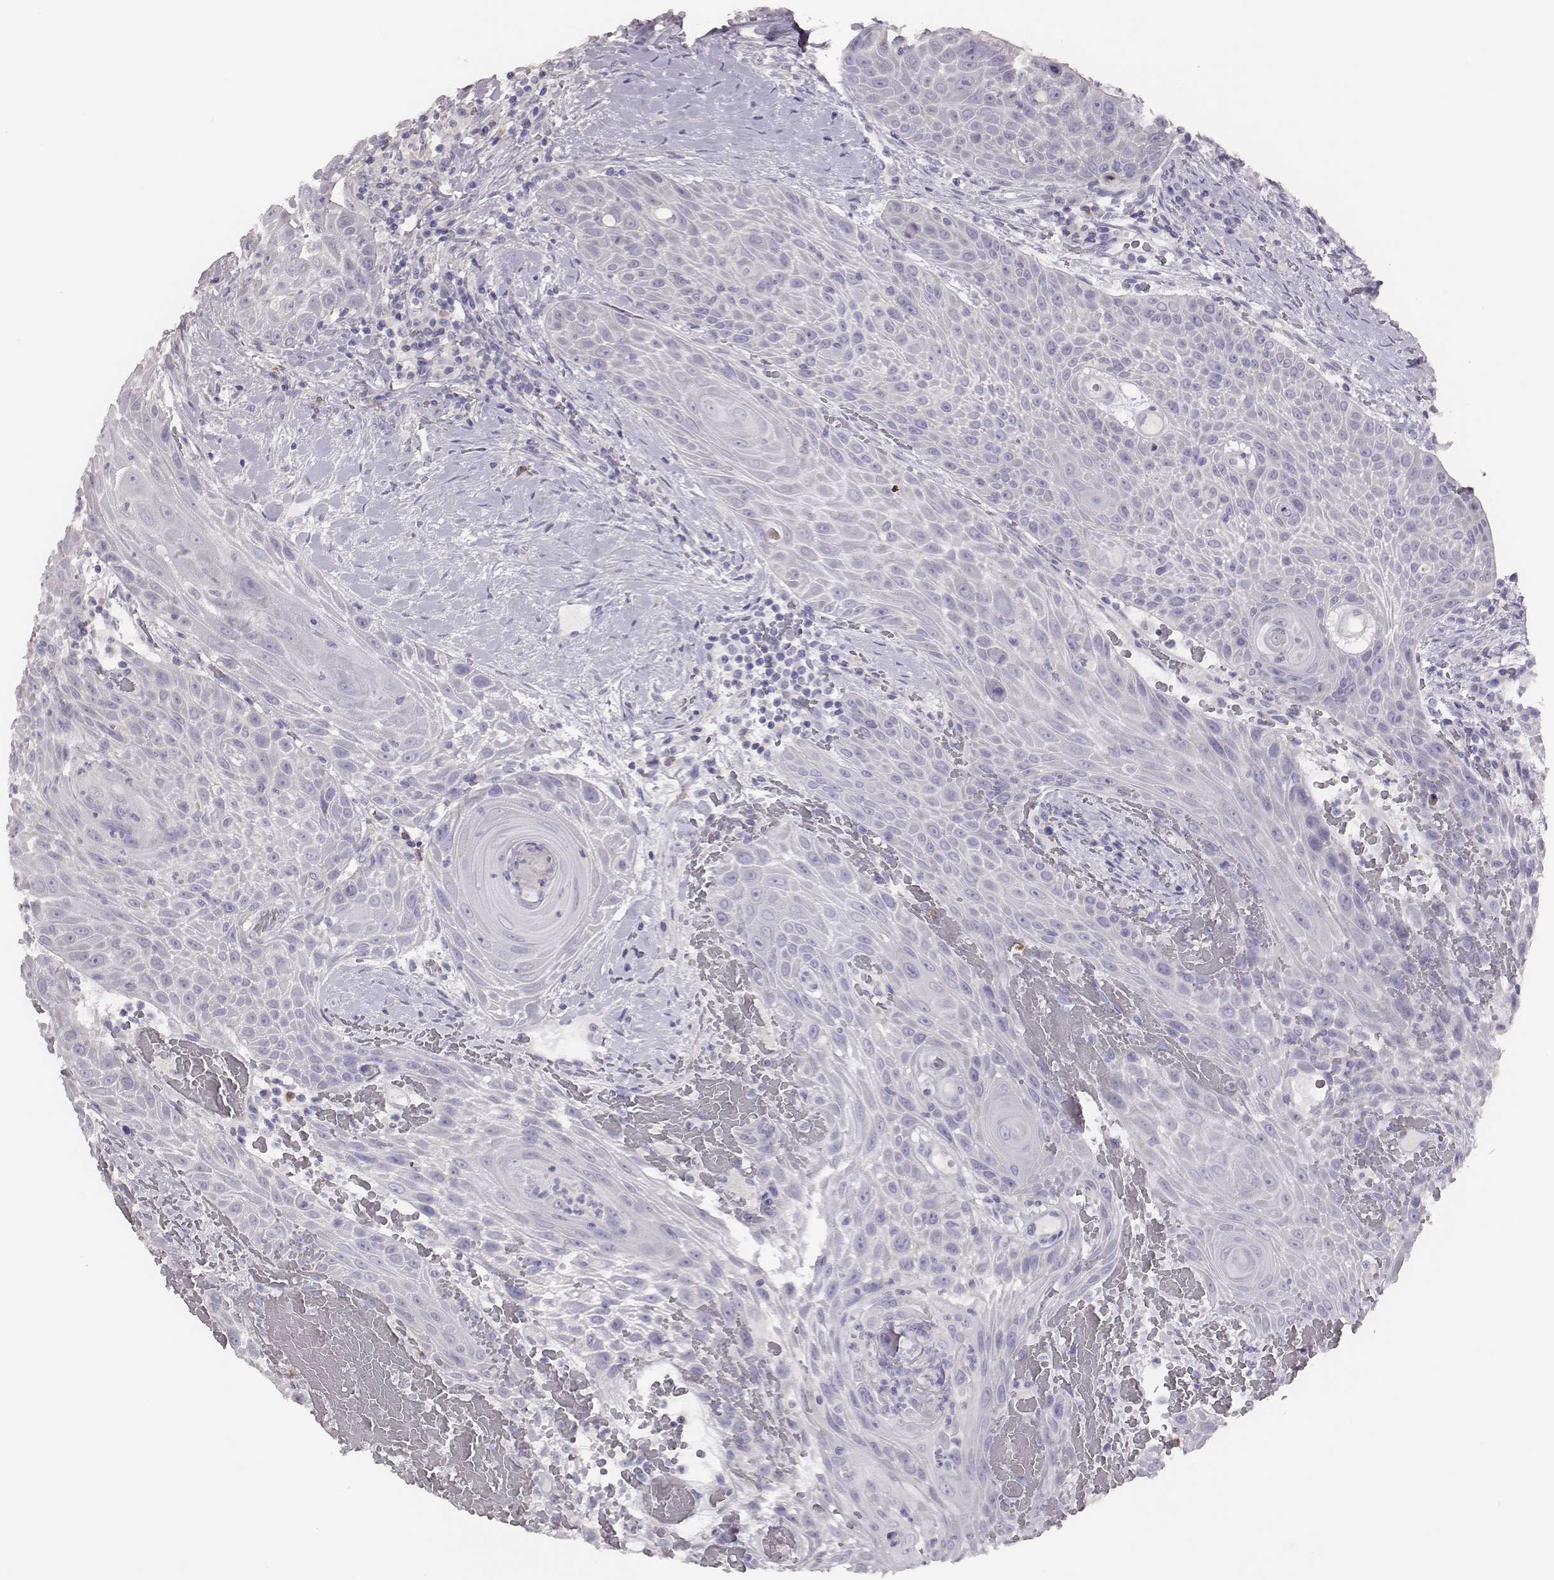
{"staining": {"intensity": "negative", "quantity": "none", "location": "none"}, "tissue": "head and neck cancer", "cell_type": "Tumor cells", "image_type": "cancer", "snomed": [{"axis": "morphology", "description": "Squamous cell carcinoma, NOS"}, {"axis": "topography", "description": "Head-Neck"}], "caption": "Tumor cells are negative for brown protein staining in head and neck squamous cell carcinoma.", "gene": "P2RY10", "patient": {"sex": "male", "age": 69}}